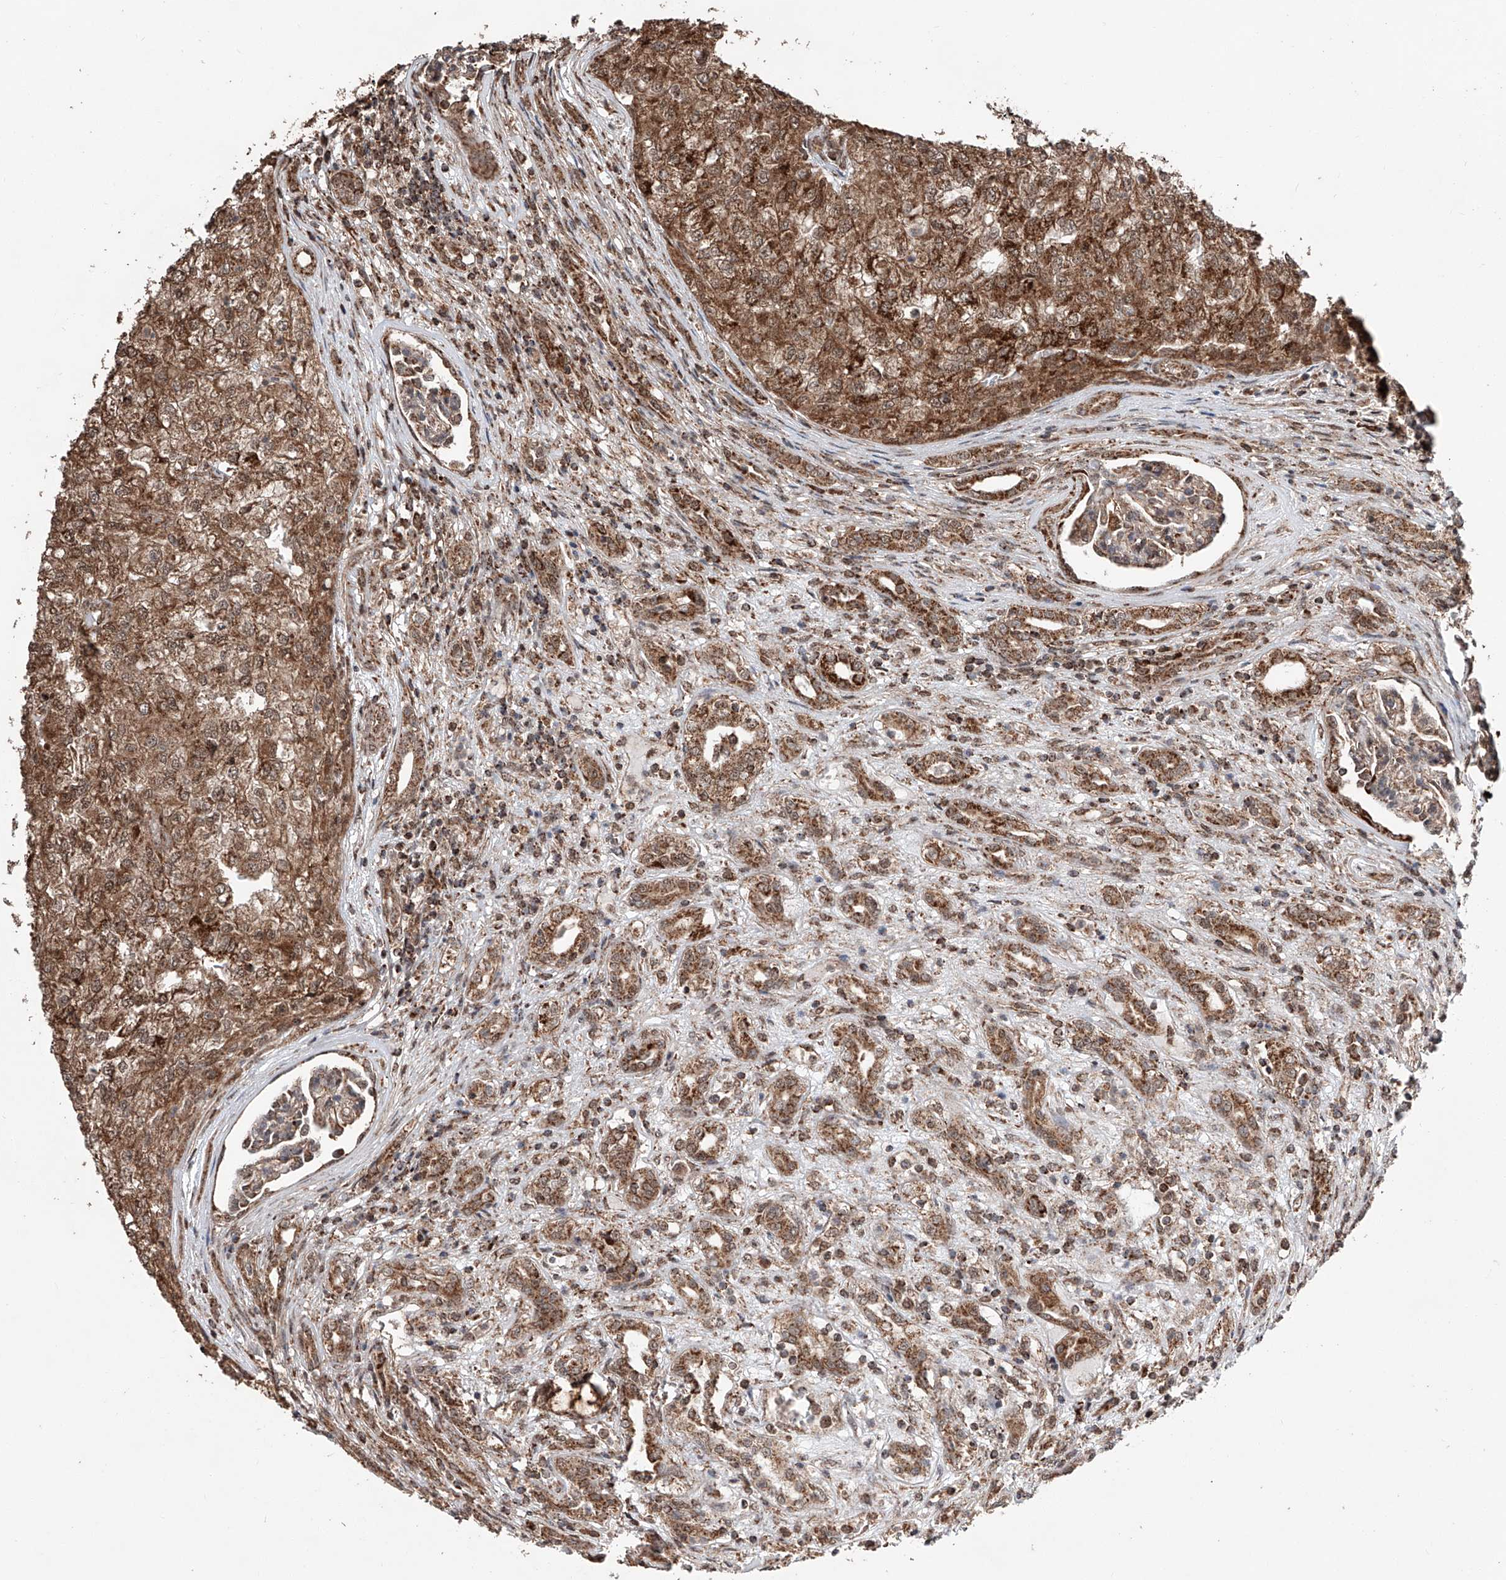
{"staining": {"intensity": "moderate", "quantity": ">75%", "location": "cytoplasmic/membranous,nuclear"}, "tissue": "renal cancer", "cell_type": "Tumor cells", "image_type": "cancer", "snomed": [{"axis": "morphology", "description": "Adenocarcinoma, NOS"}, {"axis": "topography", "description": "Kidney"}], "caption": "Adenocarcinoma (renal) stained with a brown dye reveals moderate cytoplasmic/membranous and nuclear positive positivity in approximately >75% of tumor cells.", "gene": "ZNF445", "patient": {"sex": "female", "age": 54}}